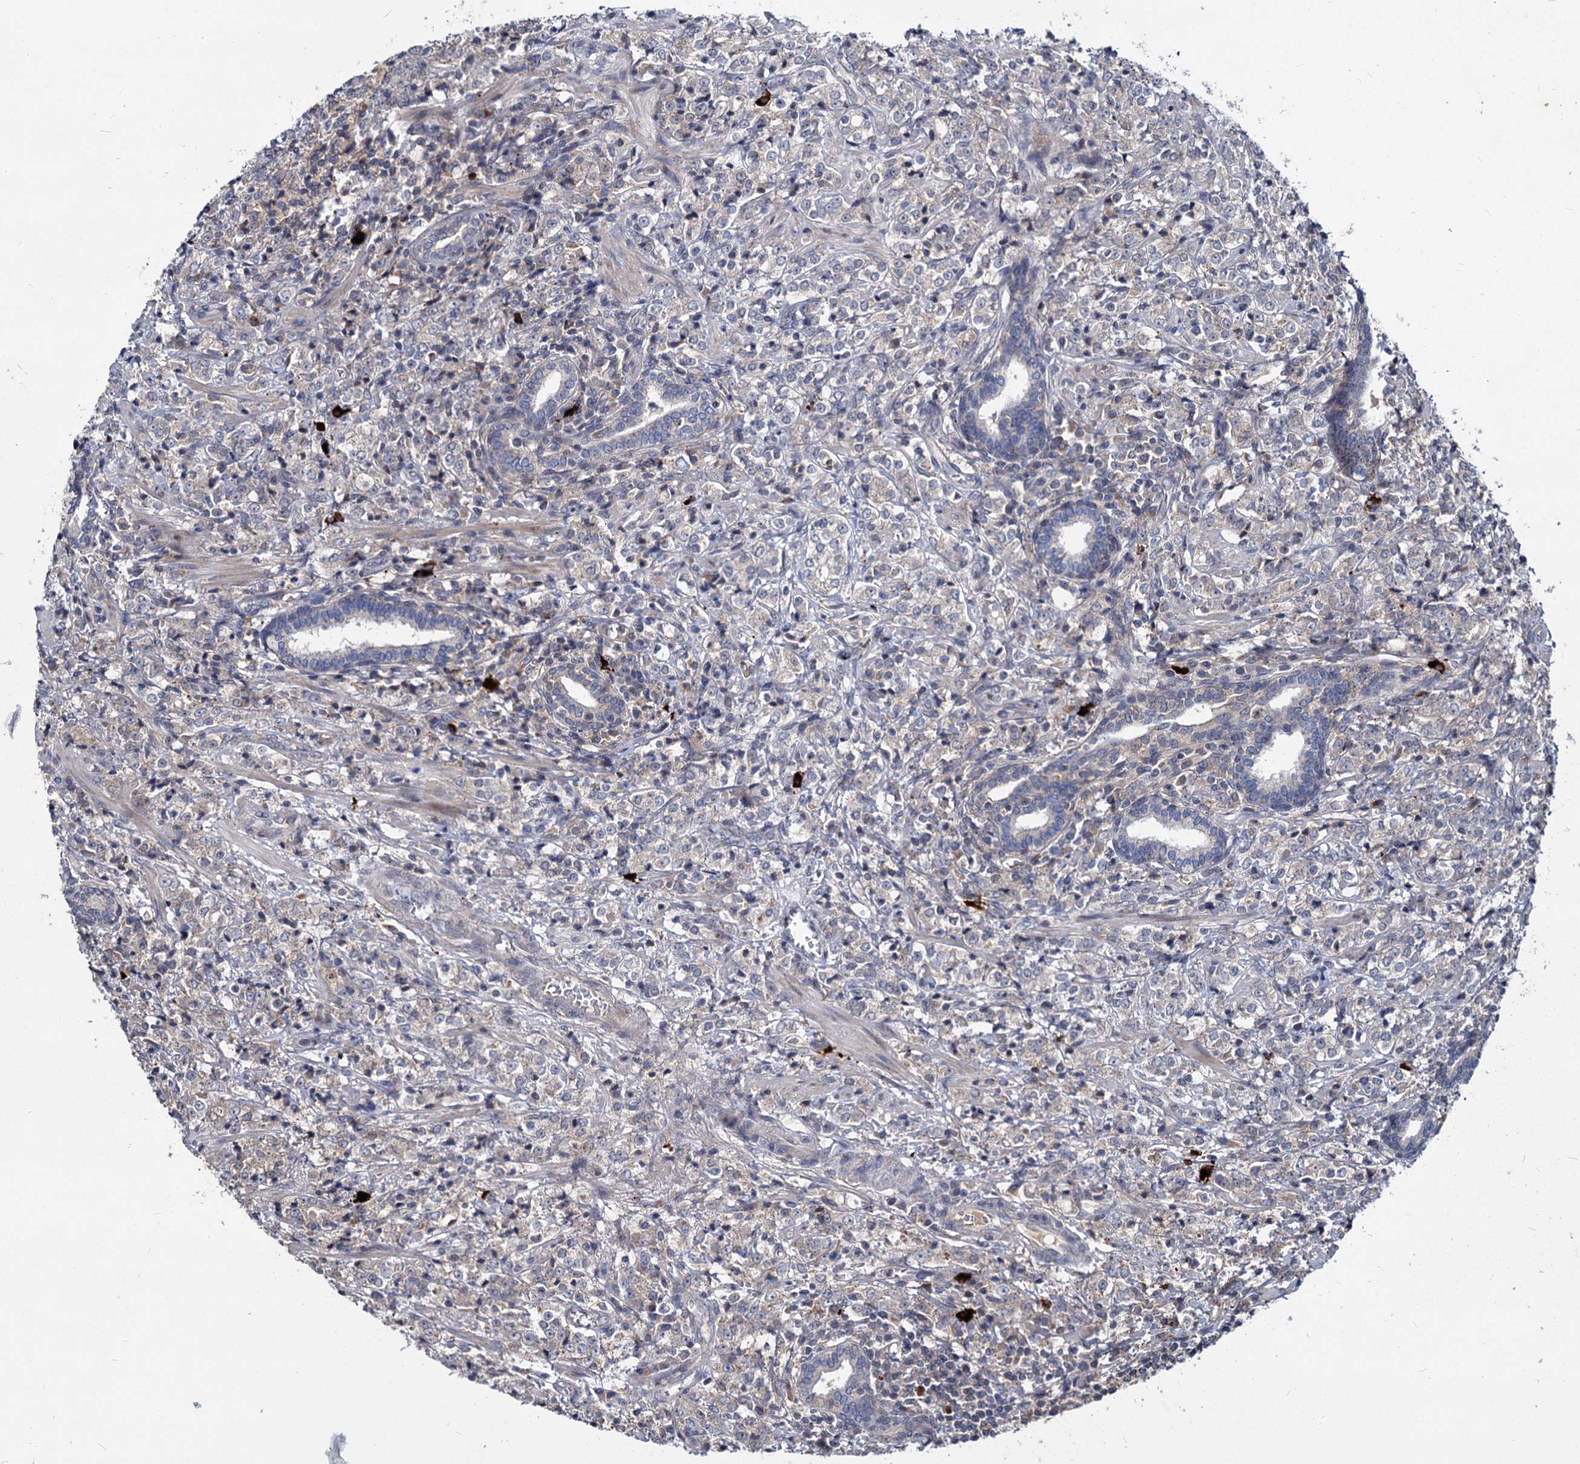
{"staining": {"intensity": "negative", "quantity": "none", "location": "none"}, "tissue": "prostate cancer", "cell_type": "Tumor cells", "image_type": "cancer", "snomed": [{"axis": "morphology", "description": "Adenocarcinoma, High grade"}, {"axis": "topography", "description": "Prostate"}], "caption": "Tumor cells are negative for protein expression in human prostate adenocarcinoma (high-grade).", "gene": "C11orf86", "patient": {"sex": "male", "age": 69}}